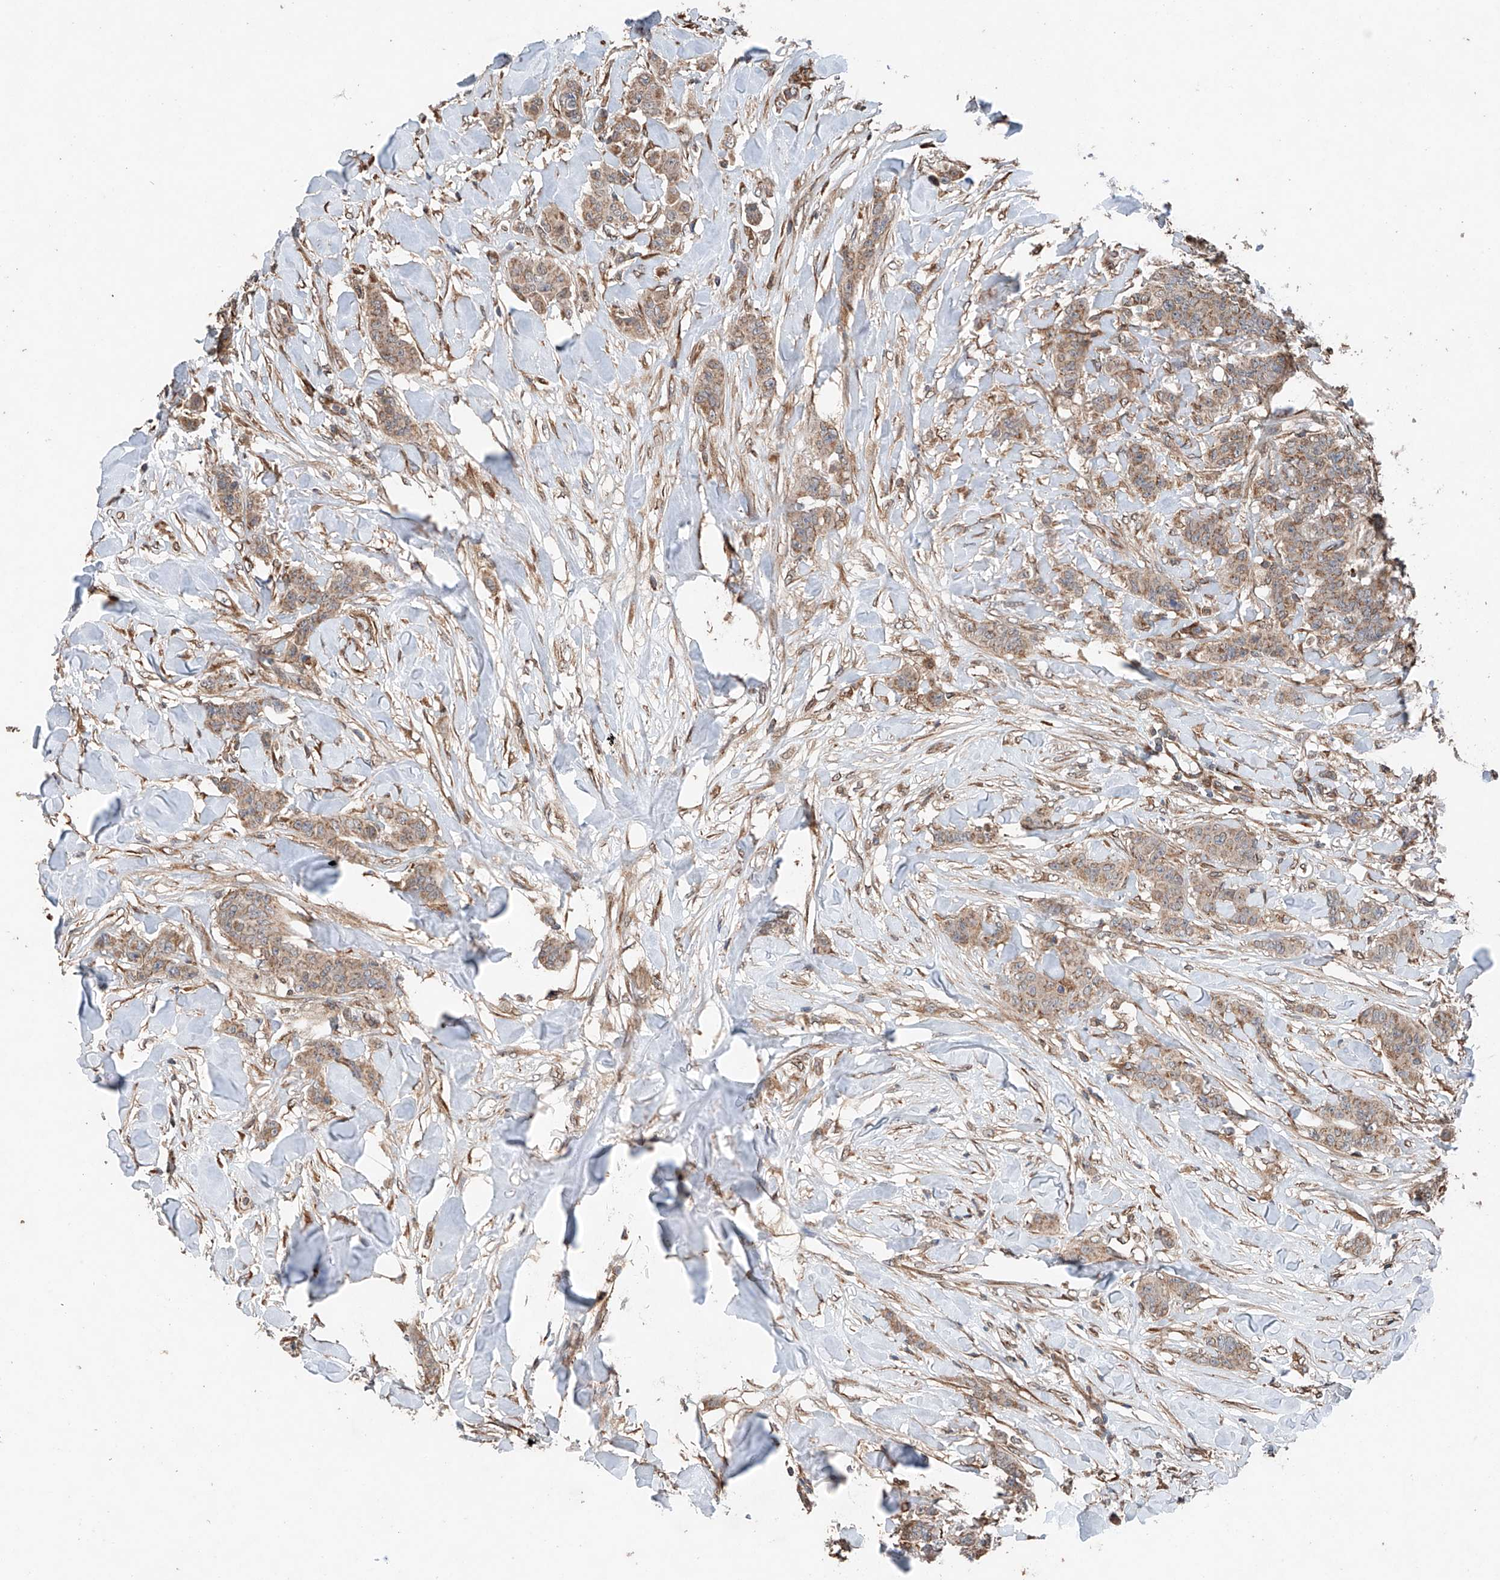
{"staining": {"intensity": "moderate", "quantity": ">75%", "location": "cytoplasmic/membranous"}, "tissue": "breast cancer", "cell_type": "Tumor cells", "image_type": "cancer", "snomed": [{"axis": "morphology", "description": "Duct carcinoma"}, {"axis": "topography", "description": "Breast"}], "caption": "Human breast infiltrating ductal carcinoma stained with a brown dye reveals moderate cytoplasmic/membranous positive expression in approximately >75% of tumor cells.", "gene": "AP4B1", "patient": {"sex": "female", "age": 40}}